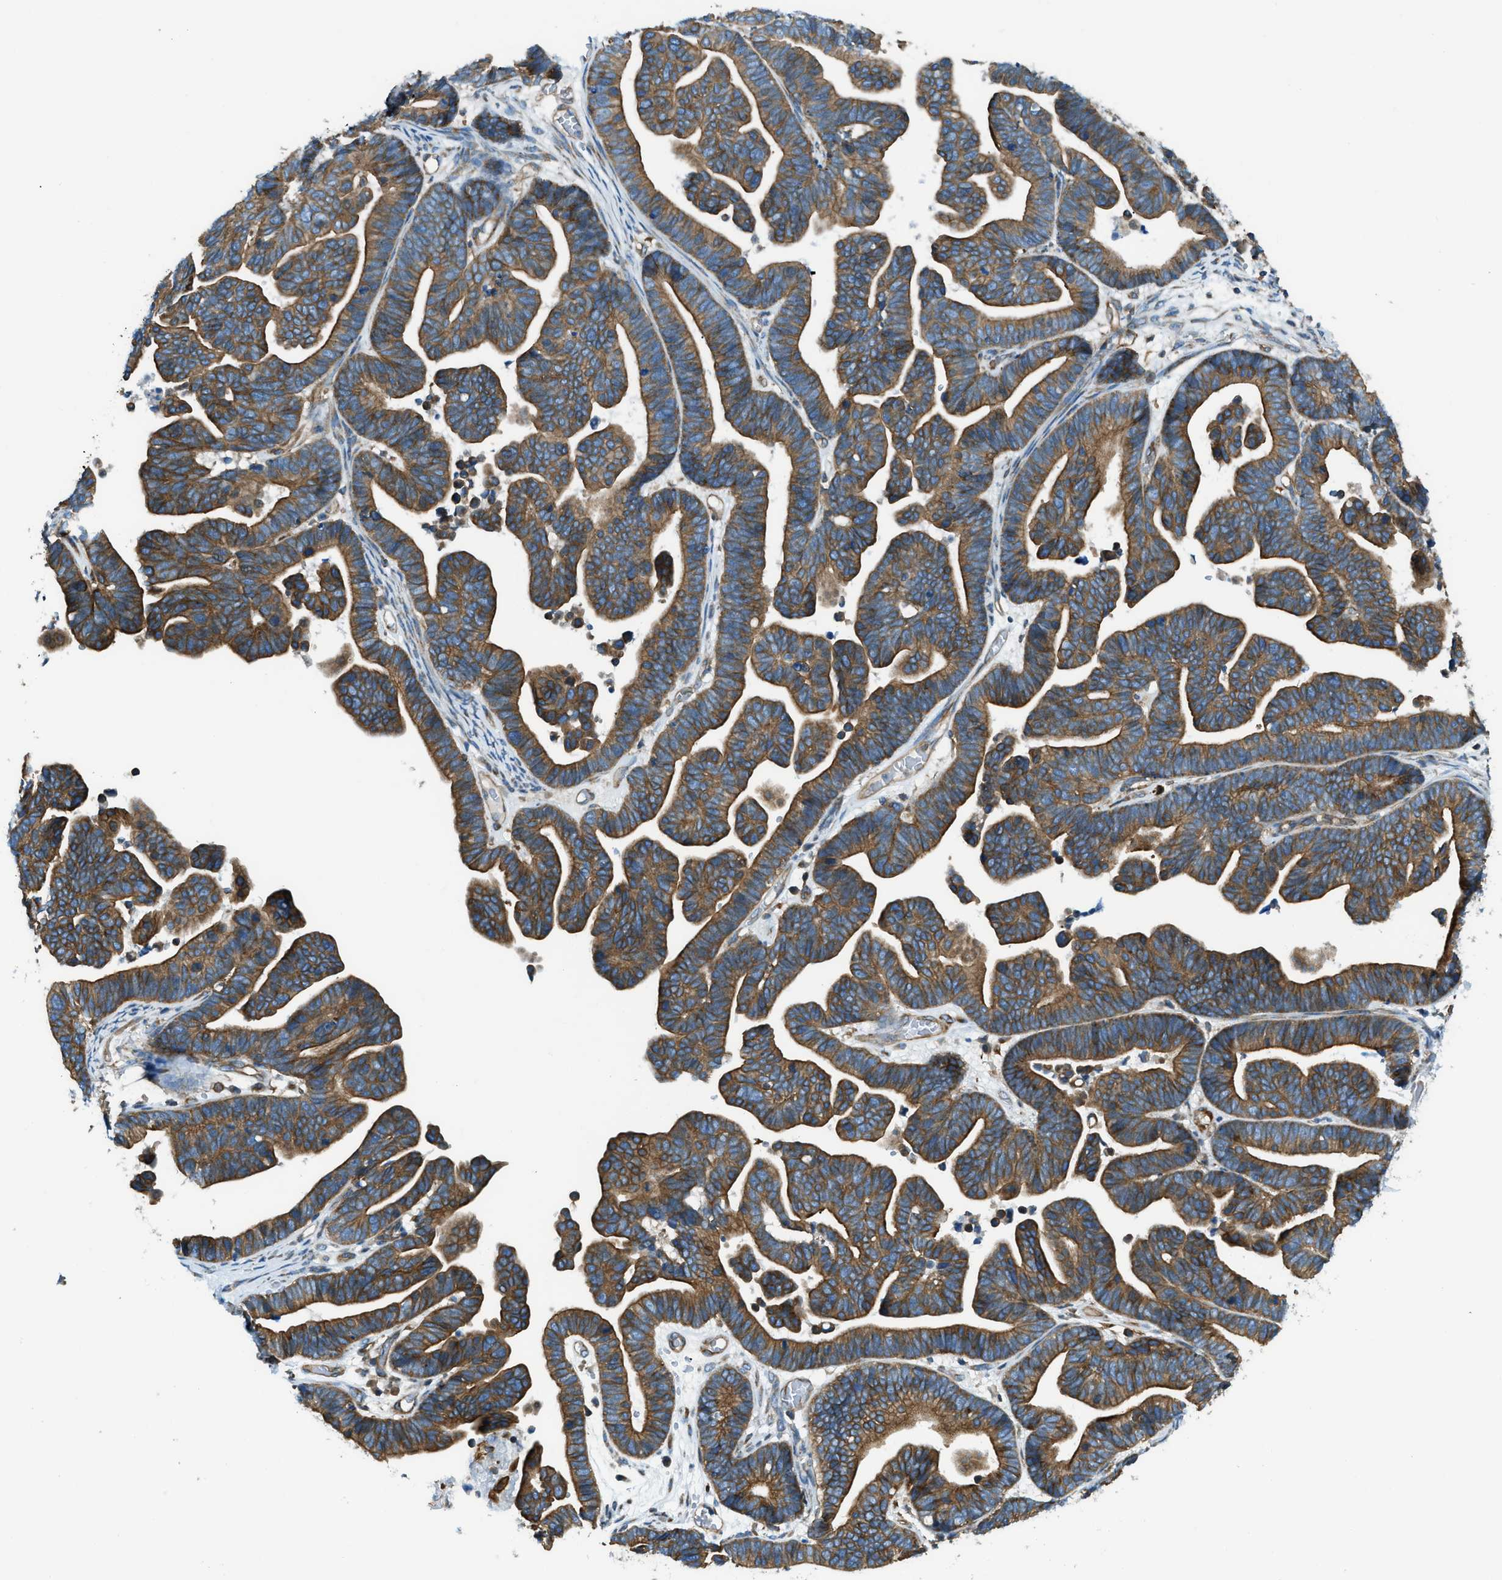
{"staining": {"intensity": "strong", "quantity": ">75%", "location": "cytoplasmic/membranous"}, "tissue": "ovarian cancer", "cell_type": "Tumor cells", "image_type": "cancer", "snomed": [{"axis": "morphology", "description": "Cystadenocarcinoma, serous, NOS"}, {"axis": "topography", "description": "Ovary"}], "caption": "This image reveals immunohistochemistry (IHC) staining of human ovarian cancer, with high strong cytoplasmic/membranous positivity in approximately >75% of tumor cells.", "gene": "DMAC1", "patient": {"sex": "female", "age": 56}}